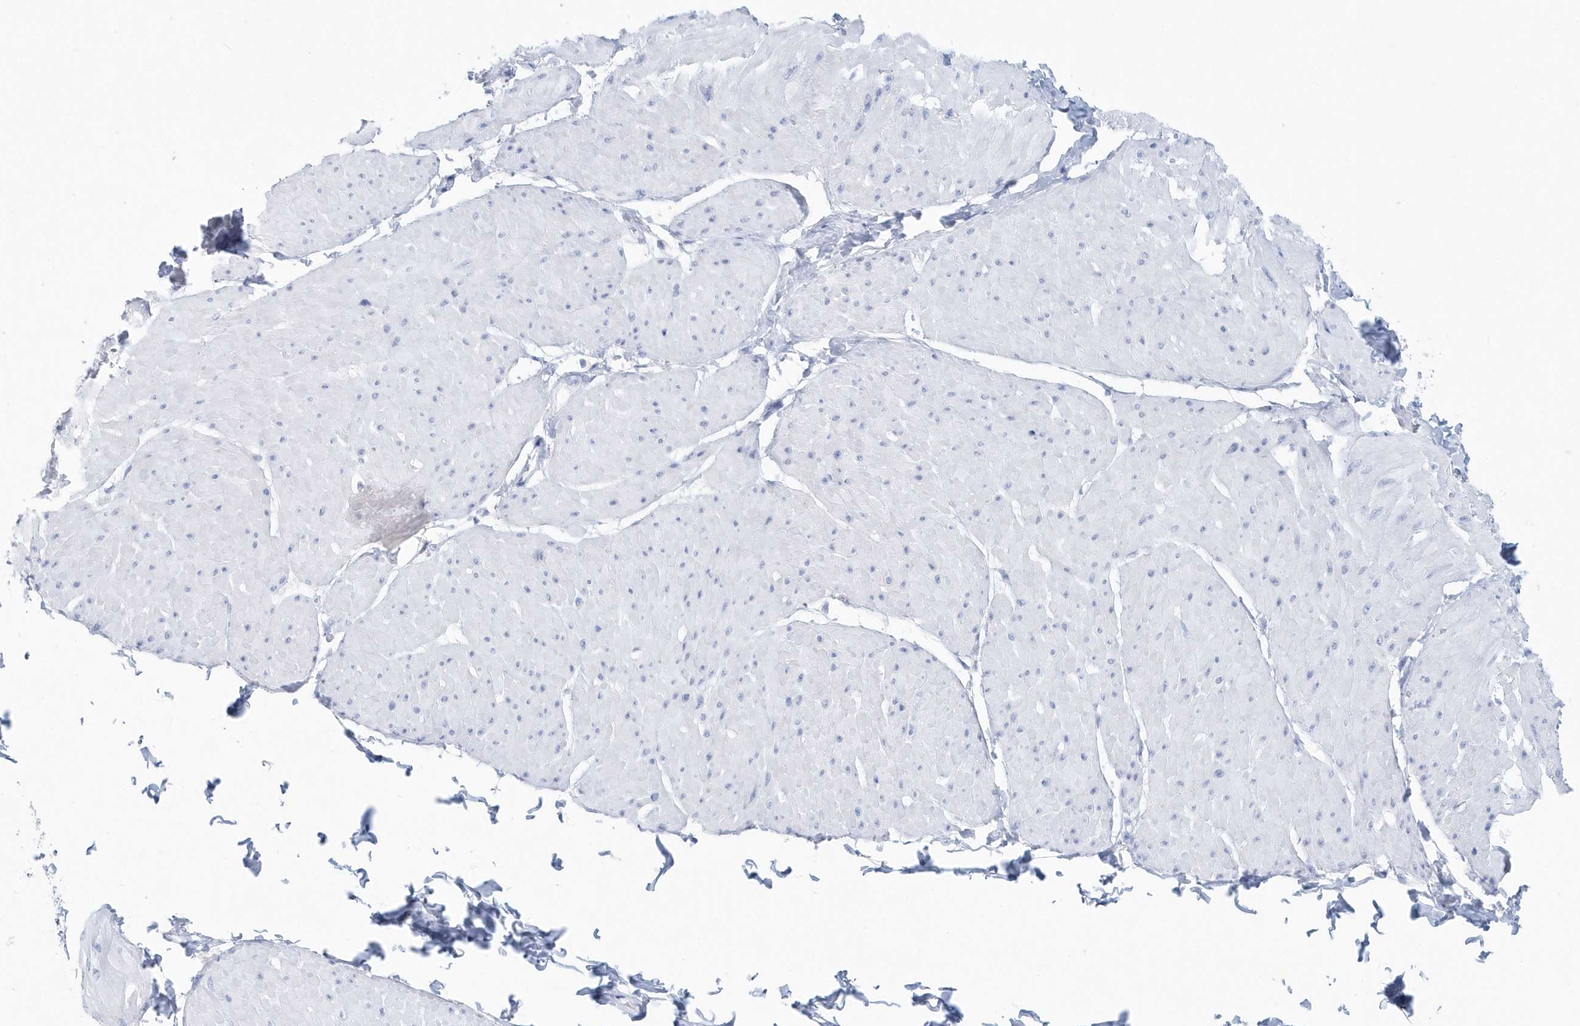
{"staining": {"intensity": "negative", "quantity": "none", "location": "none"}, "tissue": "smooth muscle", "cell_type": "Smooth muscle cells", "image_type": "normal", "snomed": [{"axis": "morphology", "description": "Urothelial carcinoma, High grade"}, {"axis": "topography", "description": "Urinary bladder"}], "caption": "This is a micrograph of immunohistochemistry staining of normal smooth muscle, which shows no staining in smooth muscle cells.", "gene": "PTPRO", "patient": {"sex": "male", "age": 46}}